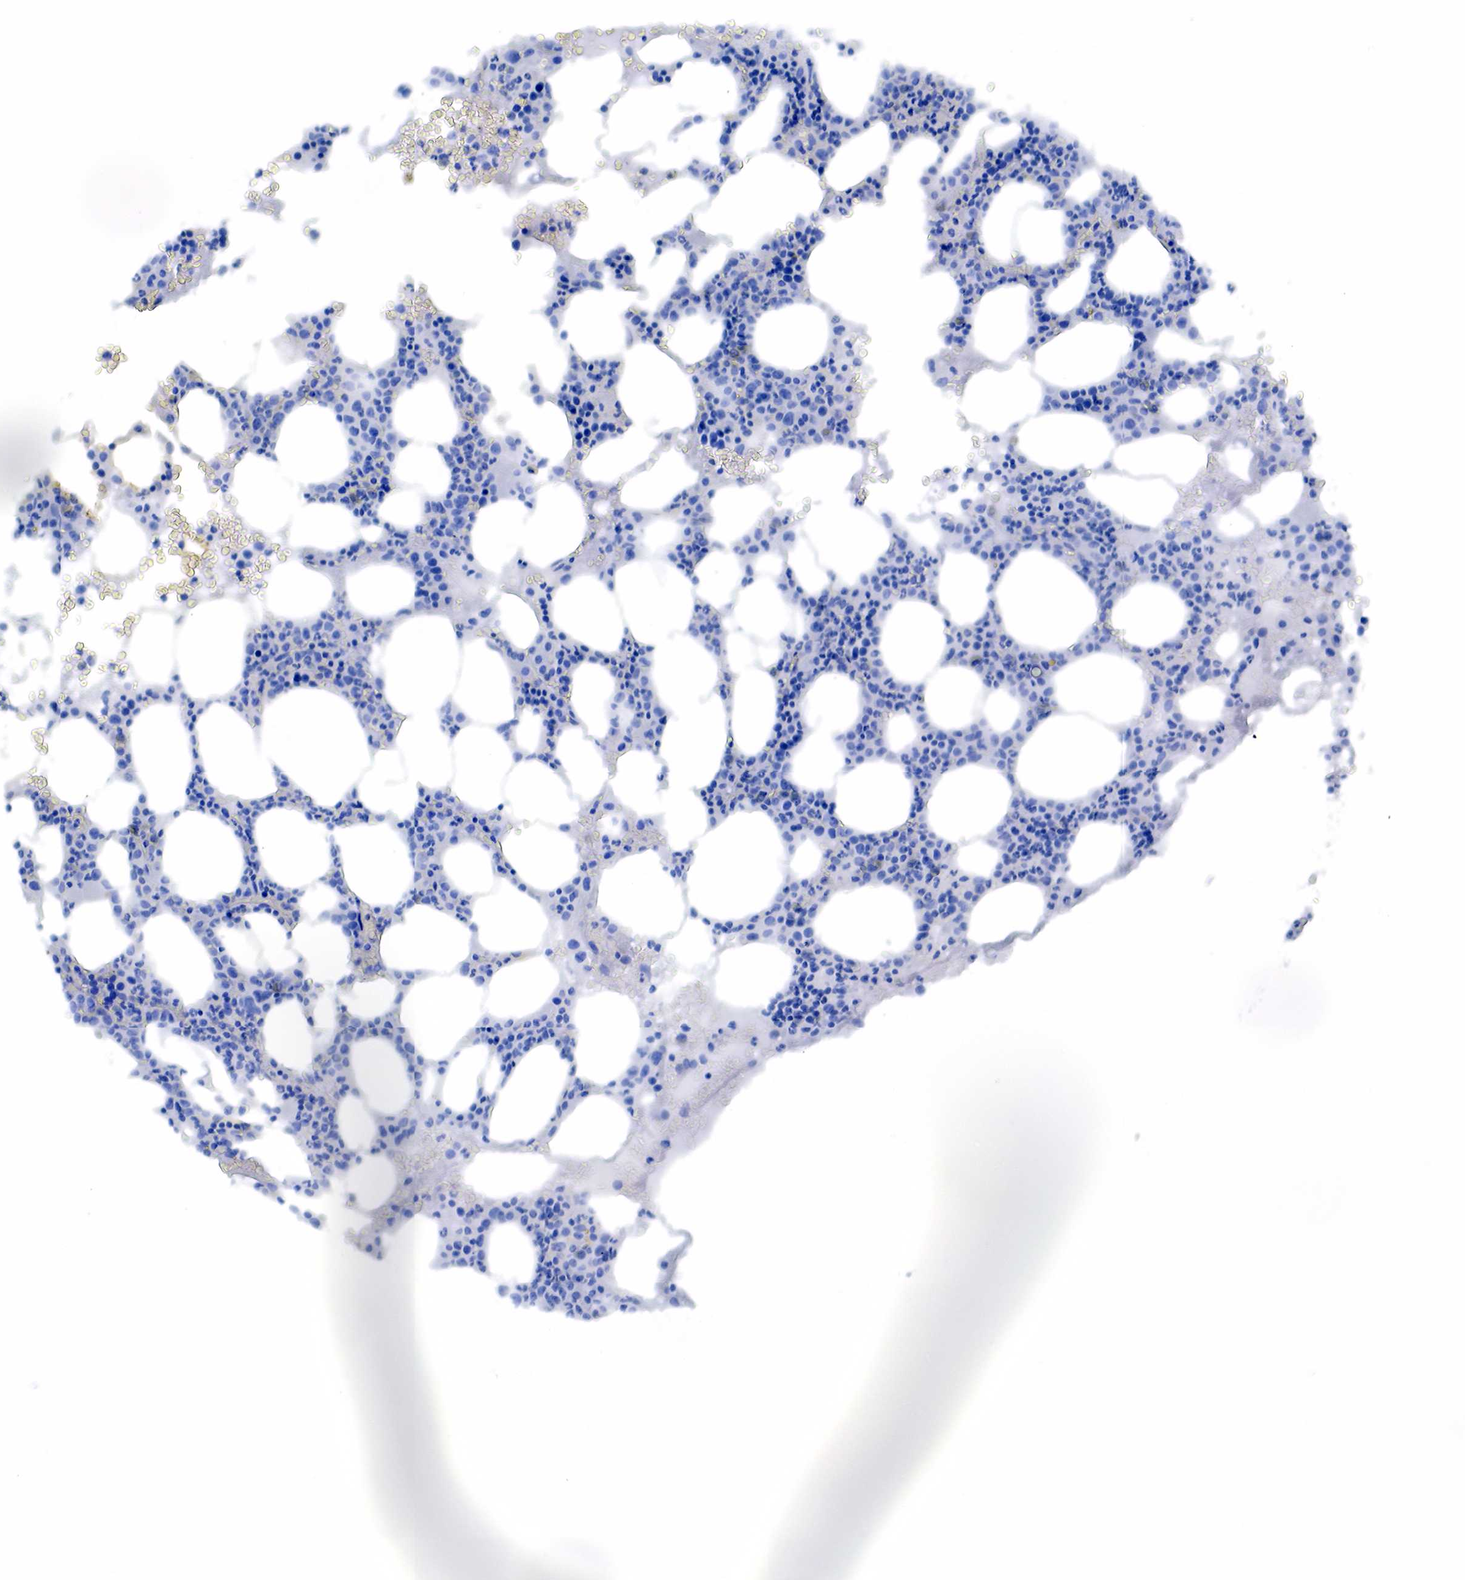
{"staining": {"intensity": "negative", "quantity": "none", "location": "none"}, "tissue": "bone marrow", "cell_type": "Hematopoietic cells", "image_type": "normal", "snomed": [{"axis": "morphology", "description": "Normal tissue, NOS"}, {"axis": "topography", "description": "Bone marrow"}], "caption": "This is a photomicrograph of immunohistochemistry (IHC) staining of normal bone marrow, which shows no positivity in hematopoietic cells.", "gene": "KRT19", "patient": {"sex": "female", "age": 88}}